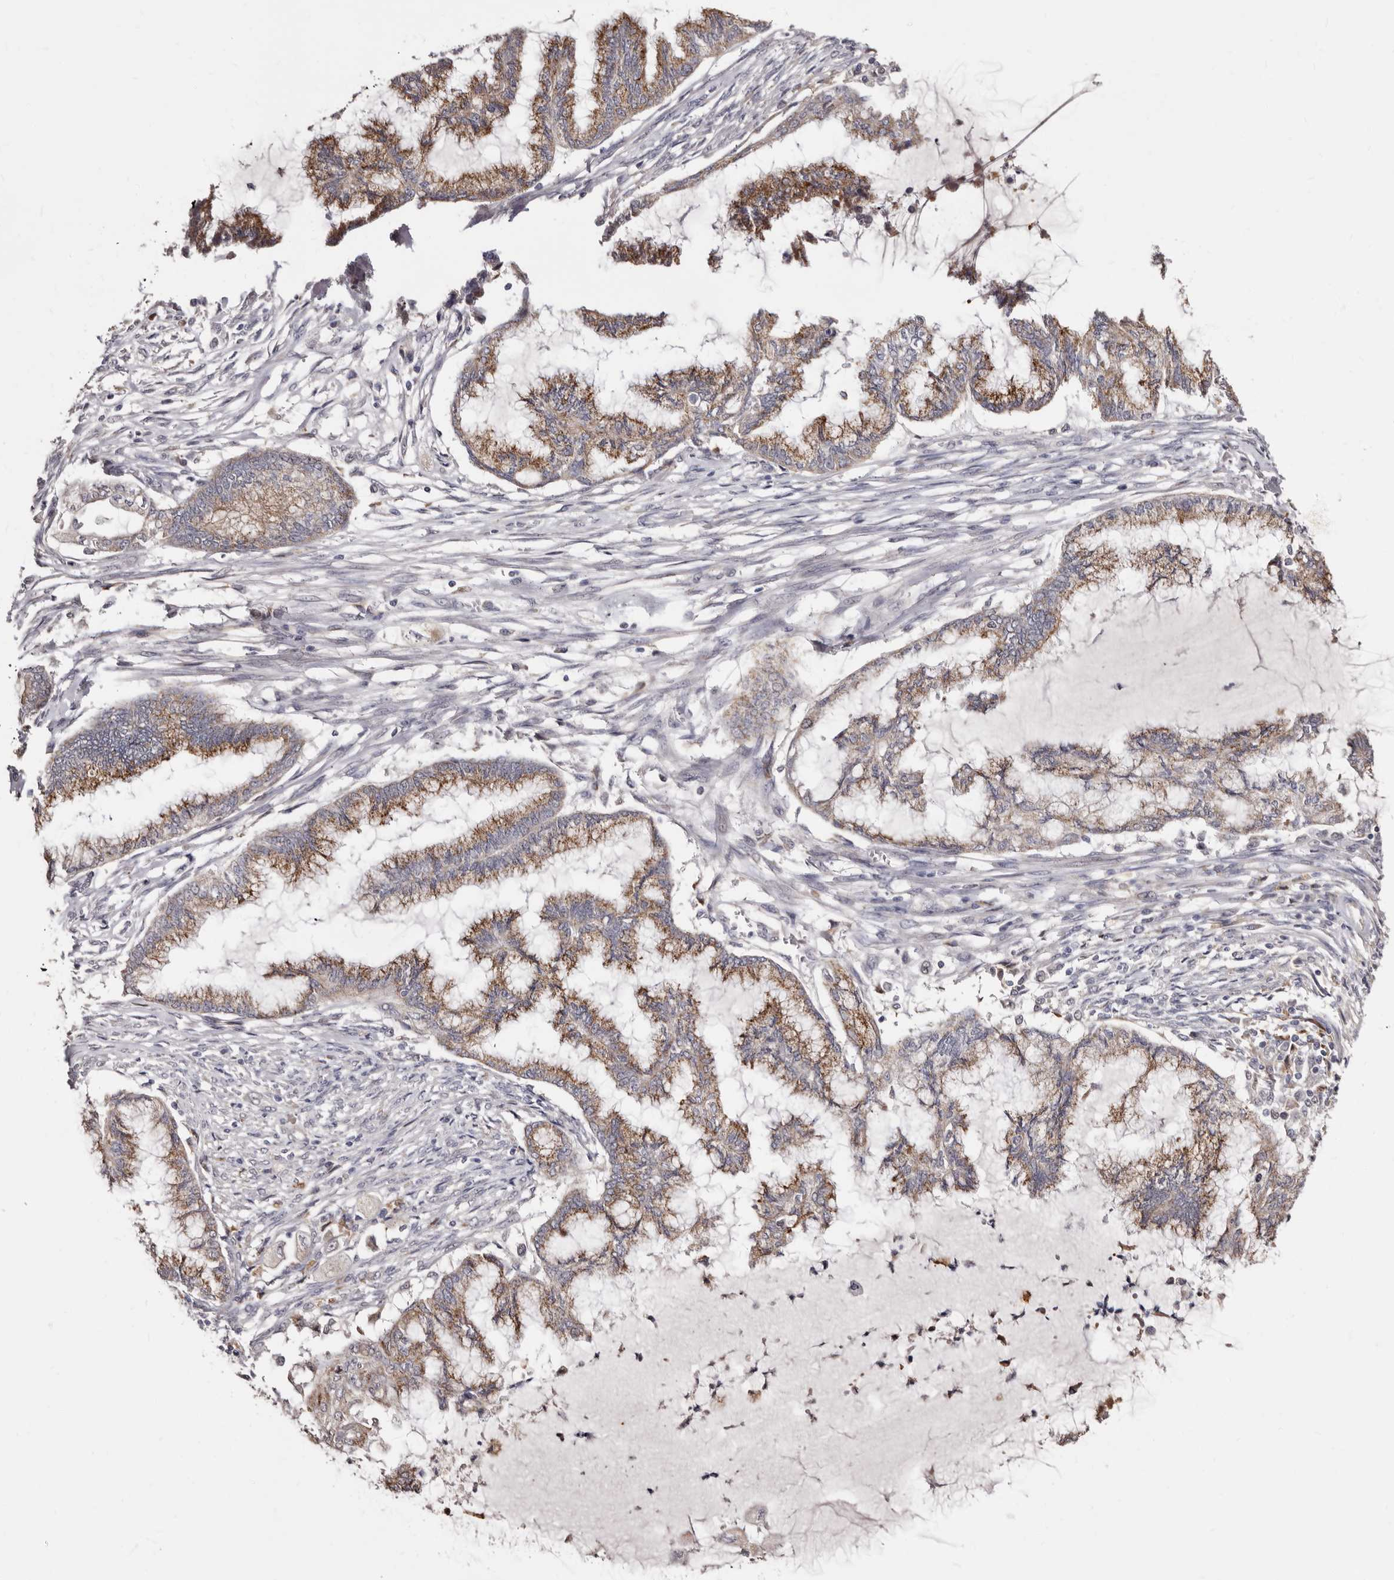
{"staining": {"intensity": "moderate", "quantity": ">75%", "location": "cytoplasmic/membranous"}, "tissue": "endometrial cancer", "cell_type": "Tumor cells", "image_type": "cancer", "snomed": [{"axis": "morphology", "description": "Adenocarcinoma, NOS"}, {"axis": "topography", "description": "Endometrium"}], "caption": "DAB immunohistochemical staining of human adenocarcinoma (endometrial) exhibits moderate cytoplasmic/membranous protein expression in about >75% of tumor cells. (Stains: DAB (3,3'-diaminobenzidine) in brown, nuclei in blue, Microscopy: brightfield microscopy at high magnification).", "gene": "PTAFR", "patient": {"sex": "female", "age": 86}}